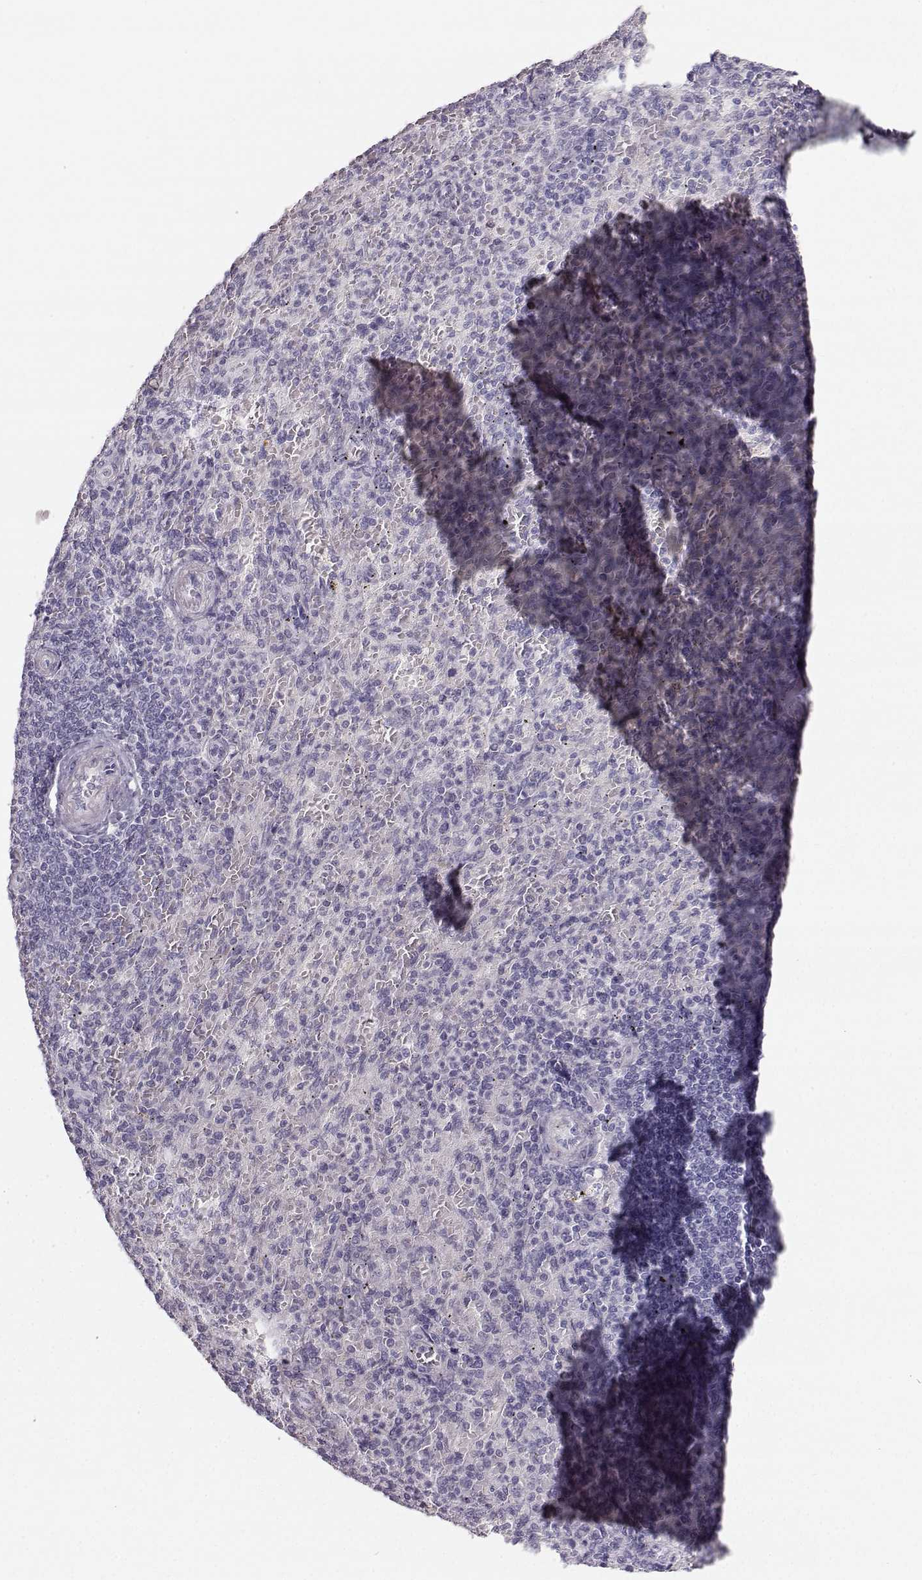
{"staining": {"intensity": "negative", "quantity": "none", "location": "none"}, "tissue": "spleen", "cell_type": "Cells in red pulp", "image_type": "normal", "snomed": [{"axis": "morphology", "description": "Normal tissue, NOS"}, {"axis": "topography", "description": "Spleen"}], "caption": "IHC image of unremarkable spleen: human spleen stained with DAB (3,3'-diaminobenzidine) demonstrates no significant protein expression in cells in red pulp. Nuclei are stained in blue.", "gene": "CASR", "patient": {"sex": "female", "age": 74}}